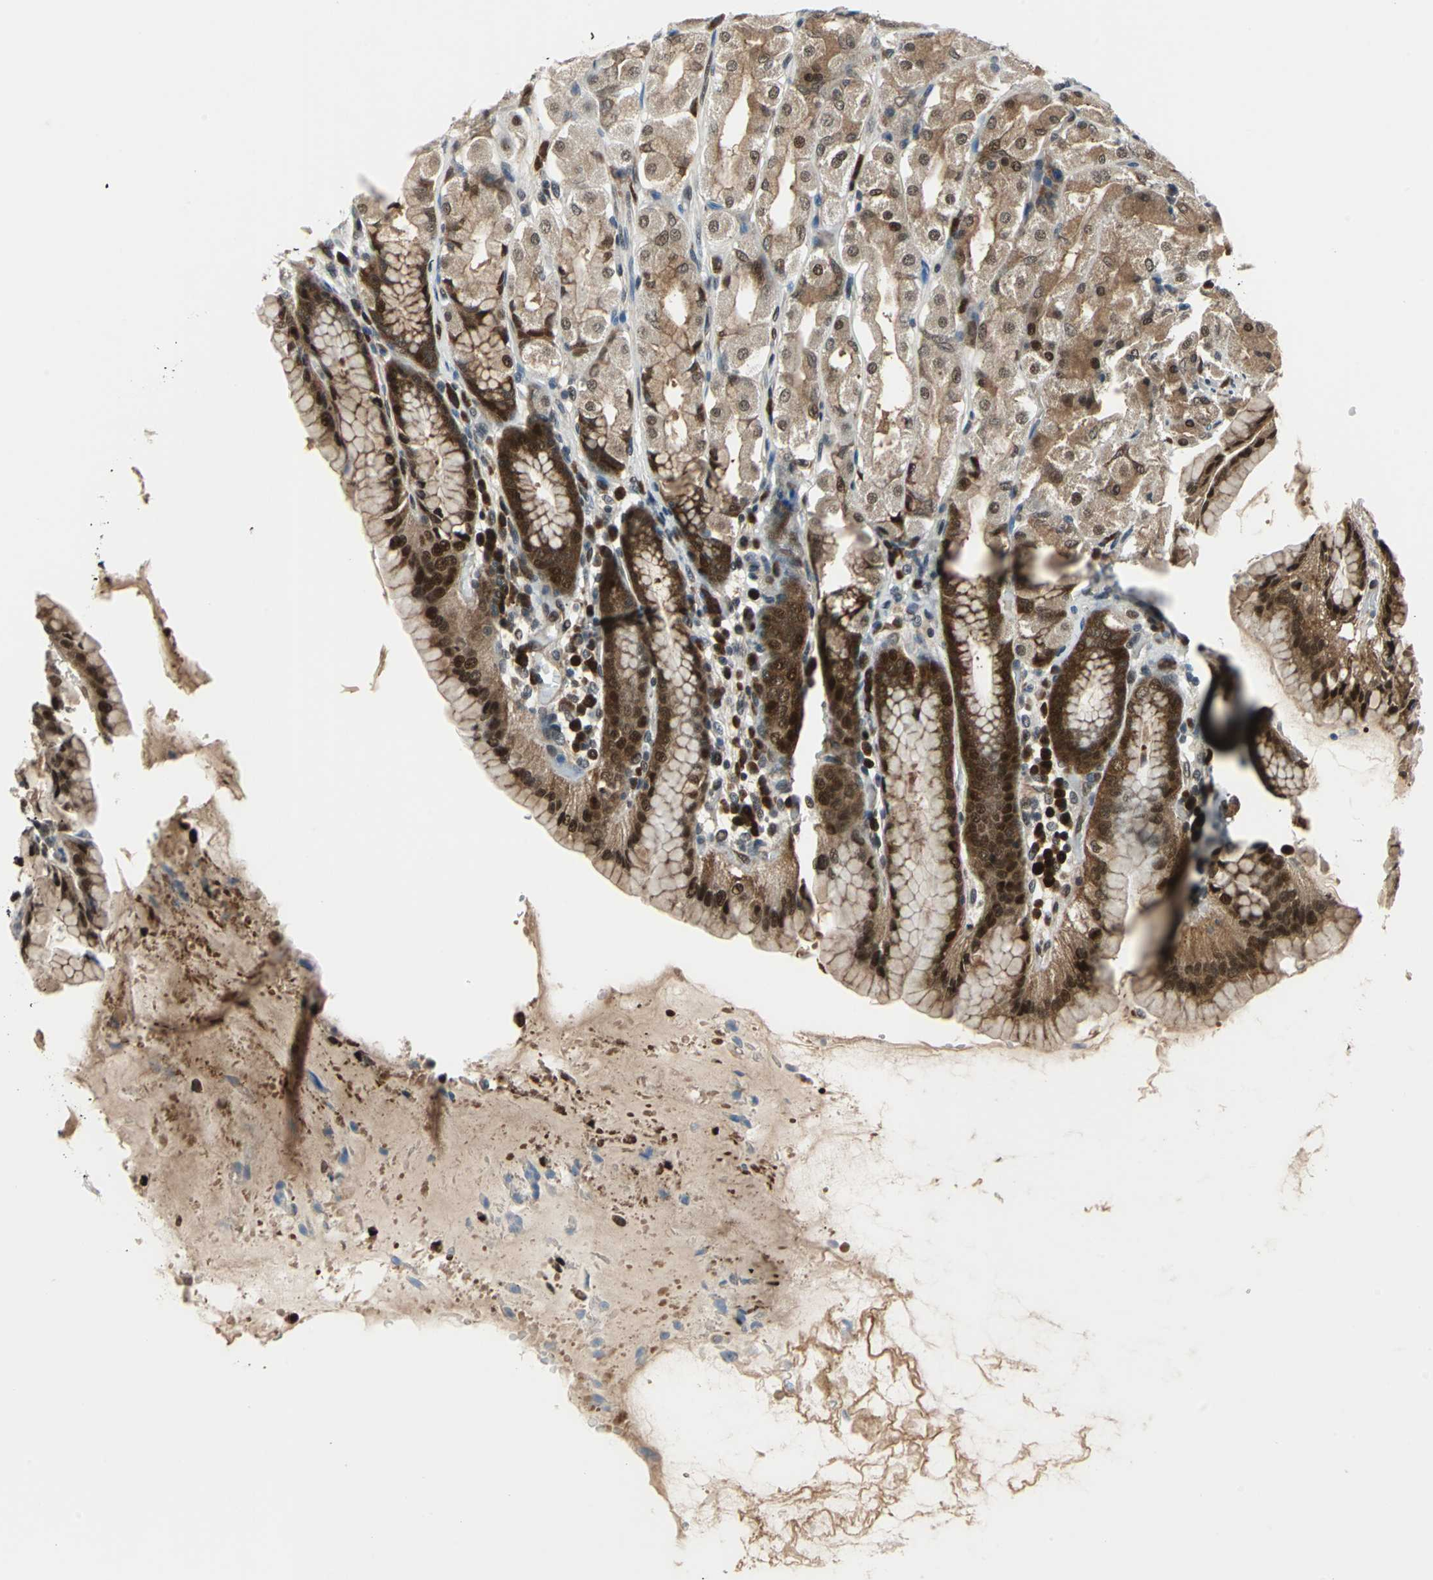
{"staining": {"intensity": "strong", "quantity": ">75%", "location": "cytoplasmic/membranous,nuclear"}, "tissue": "stomach", "cell_type": "Glandular cells", "image_type": "normal", "snomed": [{"axis": "morphology", "description": "Normal tissue, NOS"}, {"axis": "topography", "description": "Stomach, upper"}], "caption": "Protein expression analysis of benign stomach exhibits strong cytoplasmic/membranous,nuclear staining in about >75% of glandular cells. (DAB (3,3'-diaminobenzidine) = brown stain, brightfield microscopy at high magnification).", "gene": "POLR3K", "patient": {"sex": "male", "age": 68}}